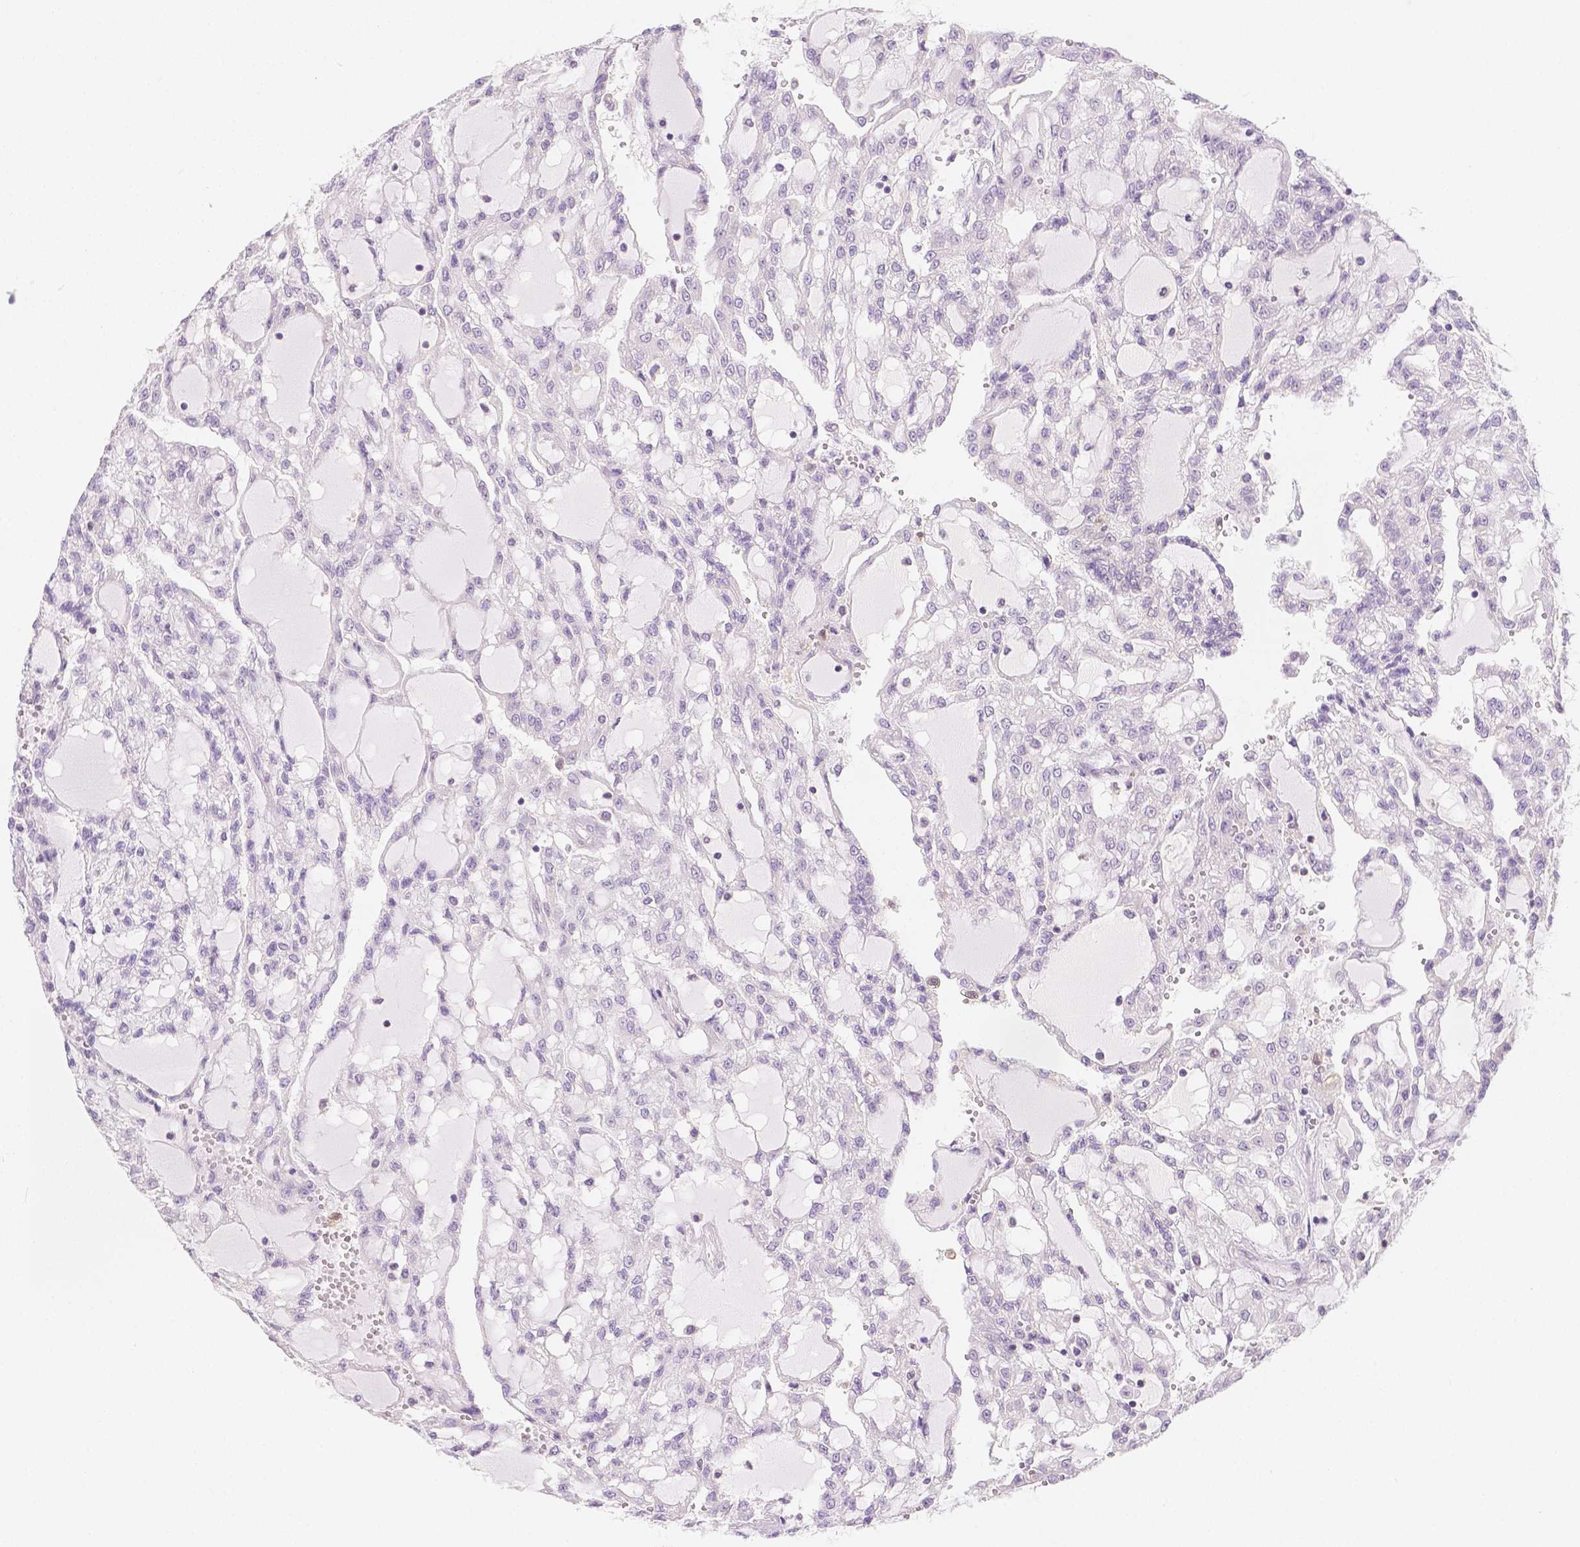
{"staining": {"intensity": "negative", "quantity": "none", "location": "none"}, "tissue": "renal cancer", "cell_type": "Tumor cells", "image_type": "cancer", "snomed": [{"axis": "morphology", "description": "Adenocarcinoma, NOS"}, {"axis": "topography", "description": "Kidney"}], "caption": "Protein analysis of renal adenocarcinoma demonstrates no significant expression in tumor cells. Nuclei are stained in blue.", "gene": "SGTB", "patient": {"sex": "male", "age": 63}}